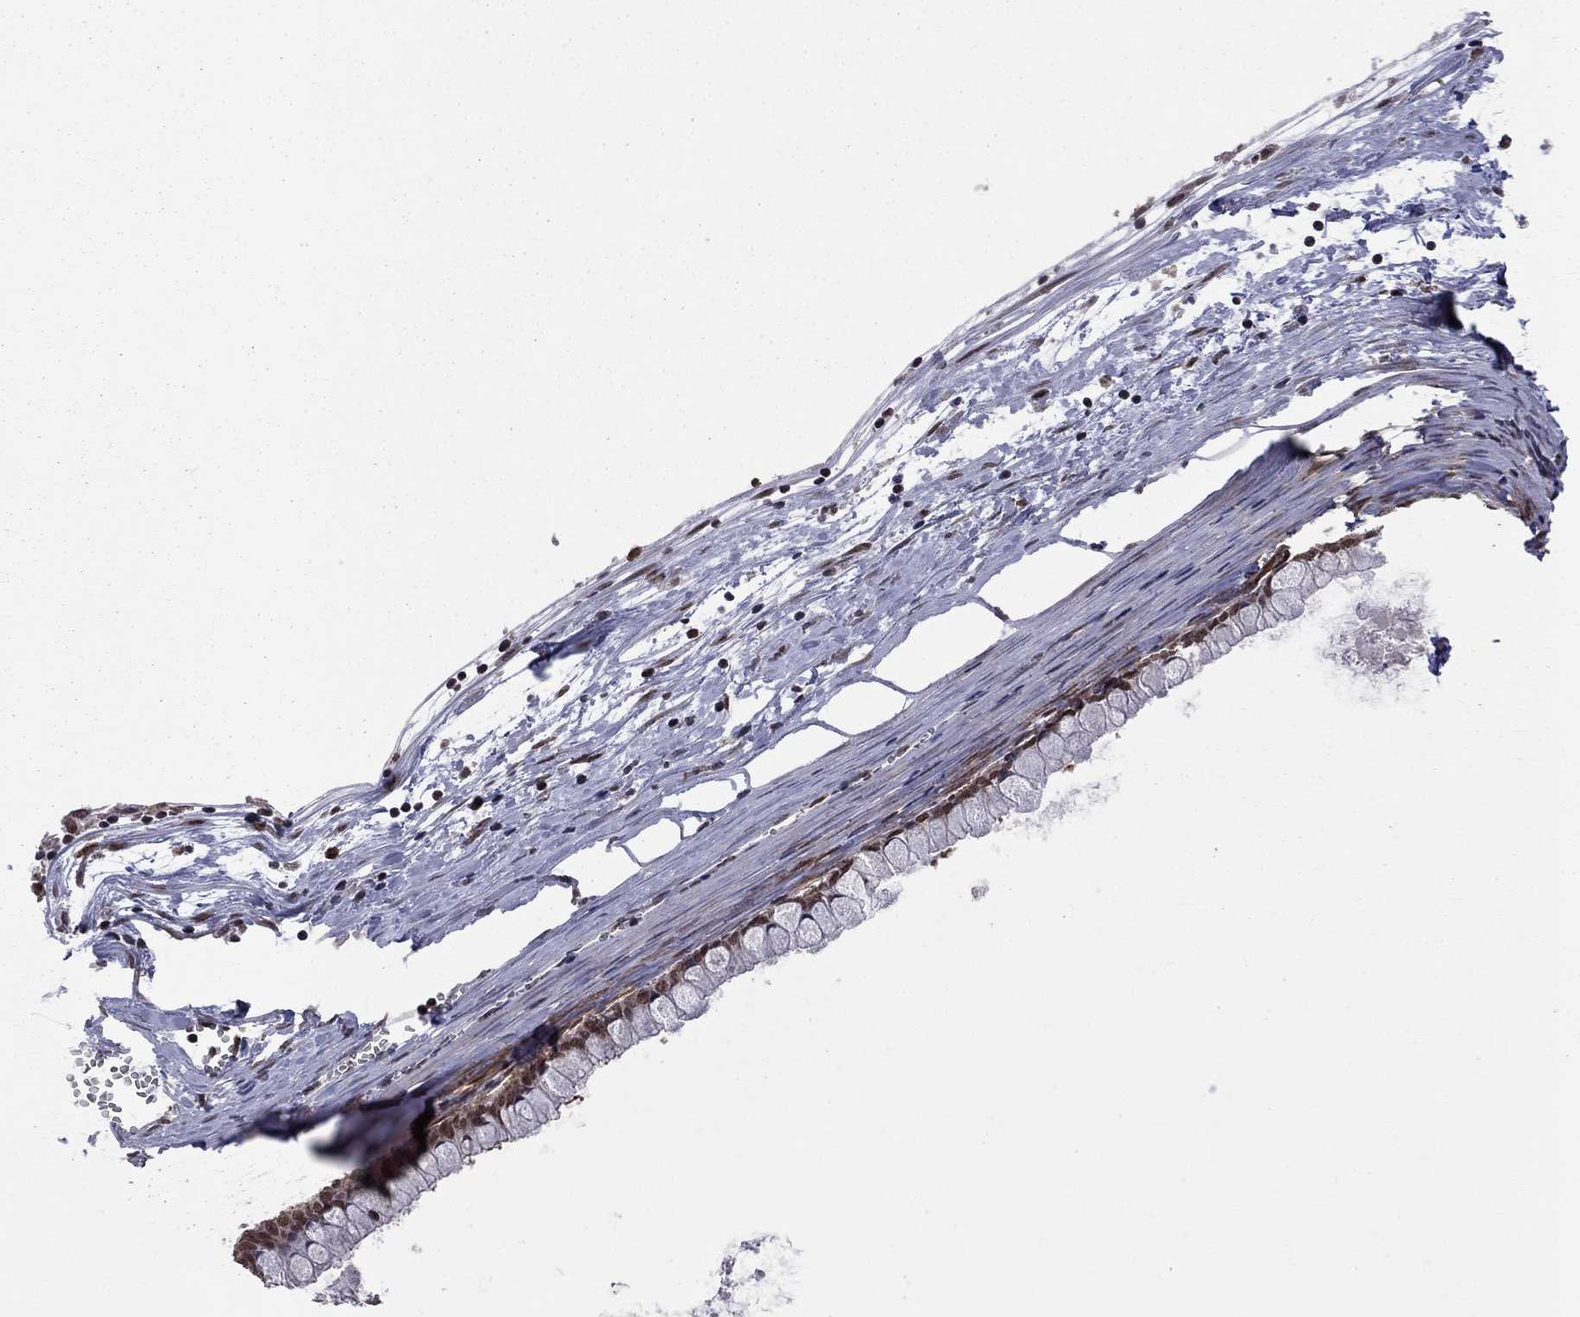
{"staining": {"intensity": "moderate", "quantity": "25%-75%", "location": "nuclear"}, "tissue": "ovarian cancer", "cell_type": "Tumor cells", "image_type": "cancer", "snomed": [{"axis": "morphology", "description": "Cystadenocarcinoma, mucinous, NOS"}, {"axis": "topography", "description": "Ovary"}], "caption": "Immunohistochemical staining of ovarian cancer displays medium levels of moderate nuclear staining in approximately 25%-75% of tumor cells. (DAB (3,3'-diaminobenzidine) IHC with brightfield microscopy, high magnification).", "gene": "SAP30L", "patient": {"sex": "female", "age": 67}}